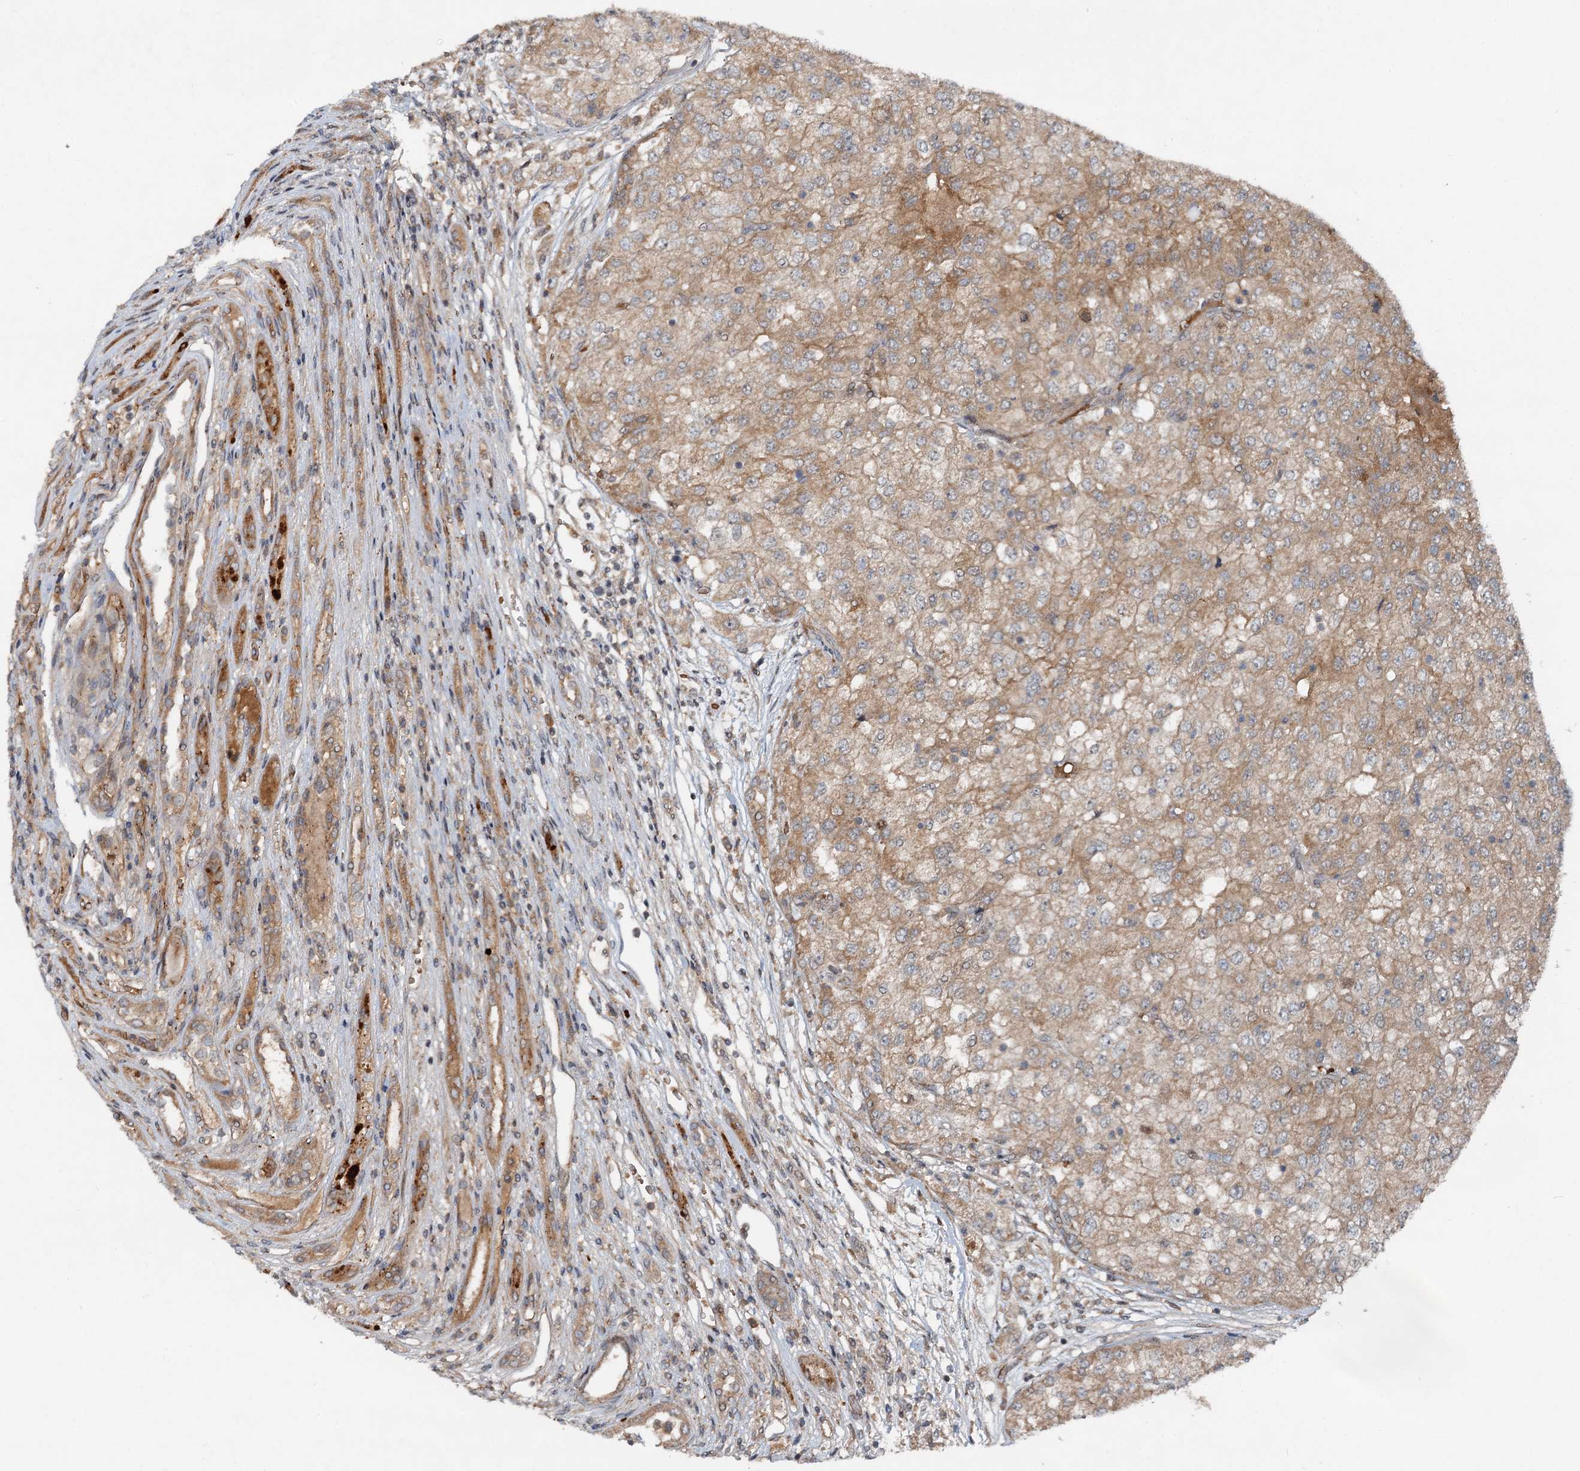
{"staining": {"intensity": "weak", "quantity": ">75%", "location": "cytoplasmic/membranous"}, "tissue": "renal cancer", "cell_type": "Tumor cells", "image_type": "cancer", "snomed": [{"axis": "morphology", "description": "Adenocarcinoma, NOS"}, {"axis": "topography", "description": "Kidney"}], "caption": "An IHC histopathology image of tumor tissue is shown. Protein staining in brown highlights weak cytoplasmic/membranous positivity in adenocarcinoma (renal) within tumor cells.", "gene": "CEP68", "patient": {"sex": "female", "age": 54}}